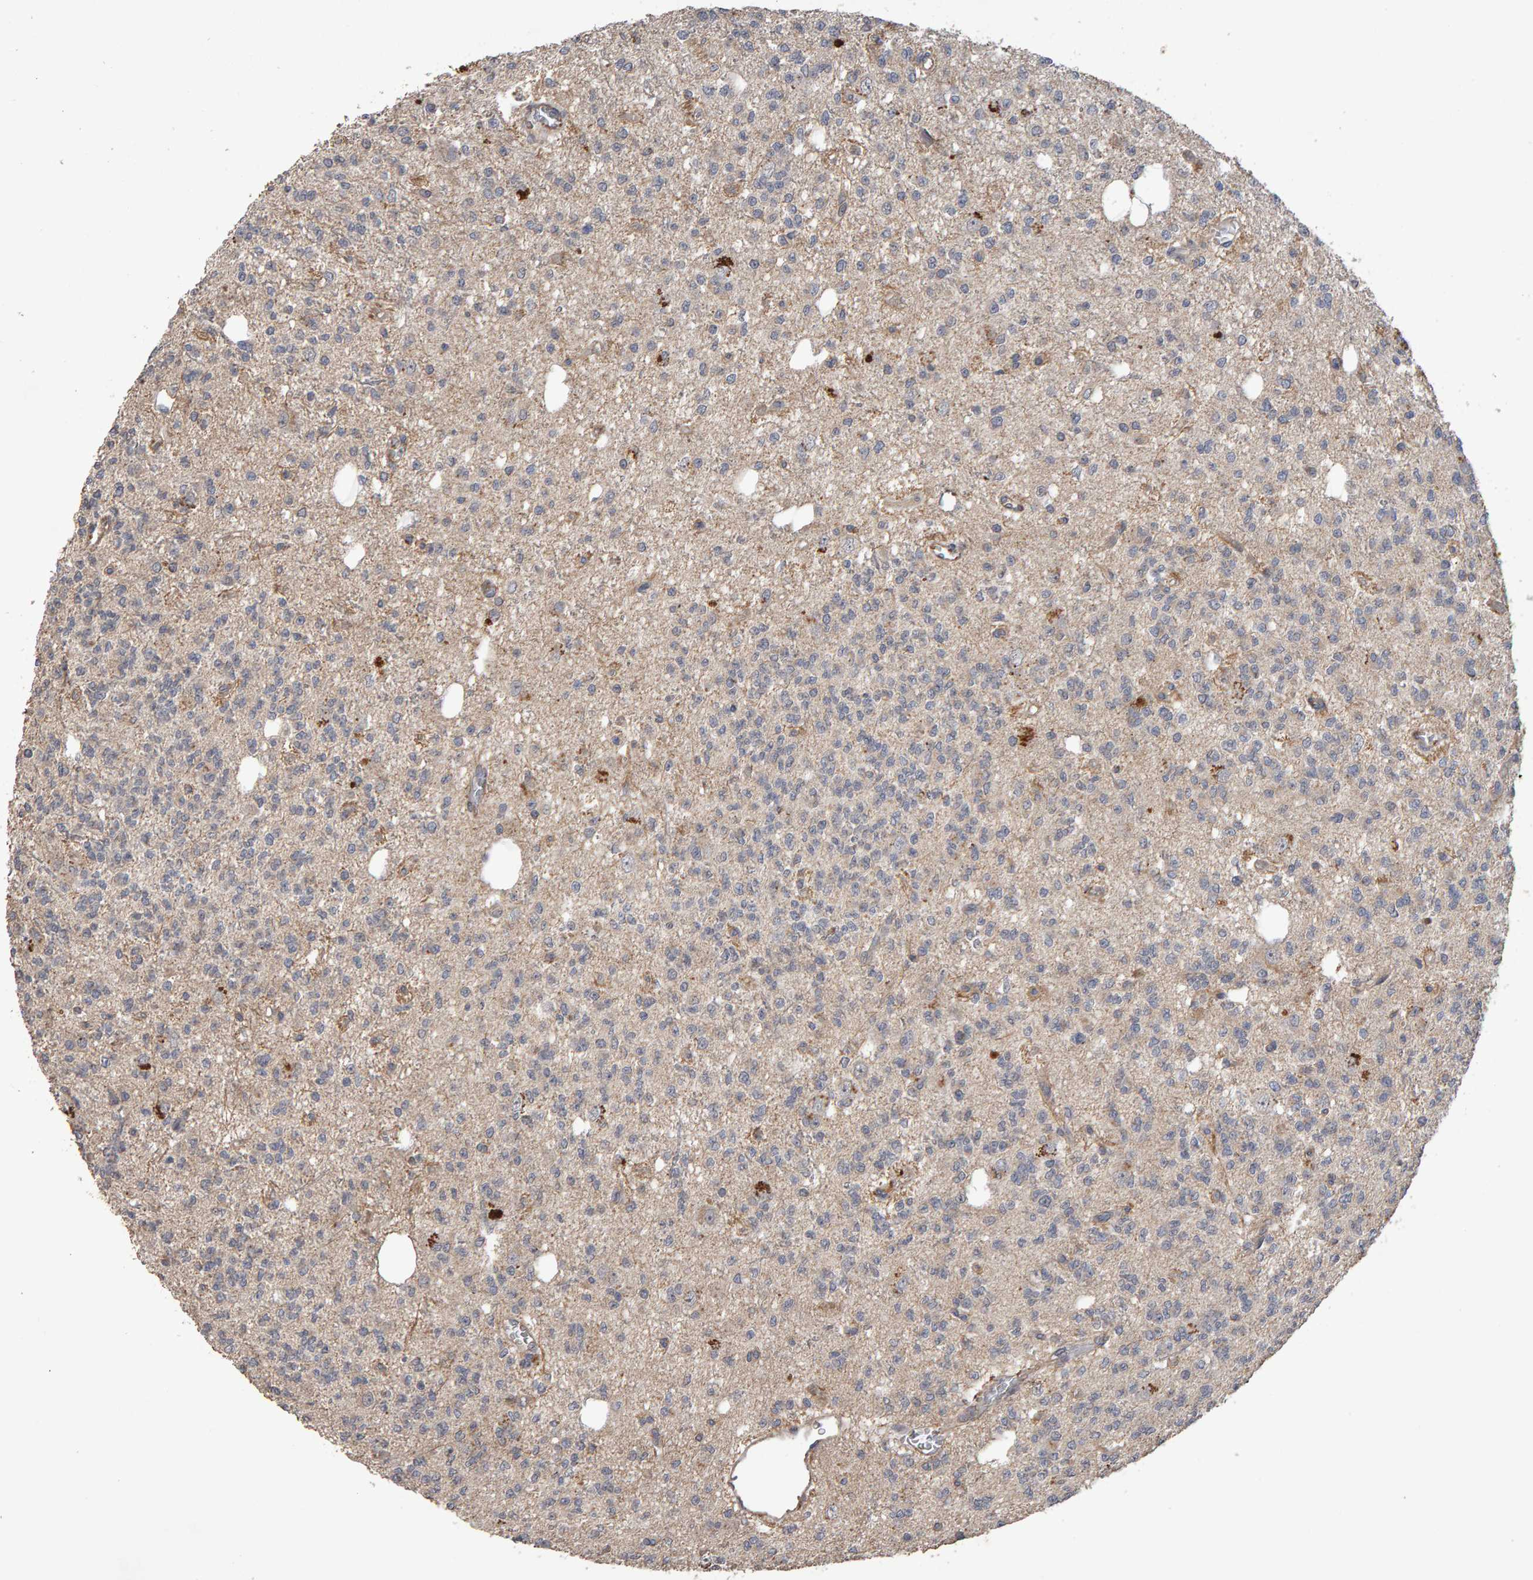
{"staining": {"intensity": "negative", "quantity": "none", "location": "none"}, "tissue": "glioma", "cell_type": "Tumor cells", "image_type": "cancer", "snomed": [{"axis": "morphology", "description": "Glioma, malignant, Low grade"}, {"axis": "topography", "description": "Brain"}], "caption": "An immunohistochemistry micrograph of low-grade glioma (malignant) is shown. There is no staining in tumor cells of low-grade glioma (malignant).", "gene": "COASY", "patient": {"sex": "male", "age": 38}}